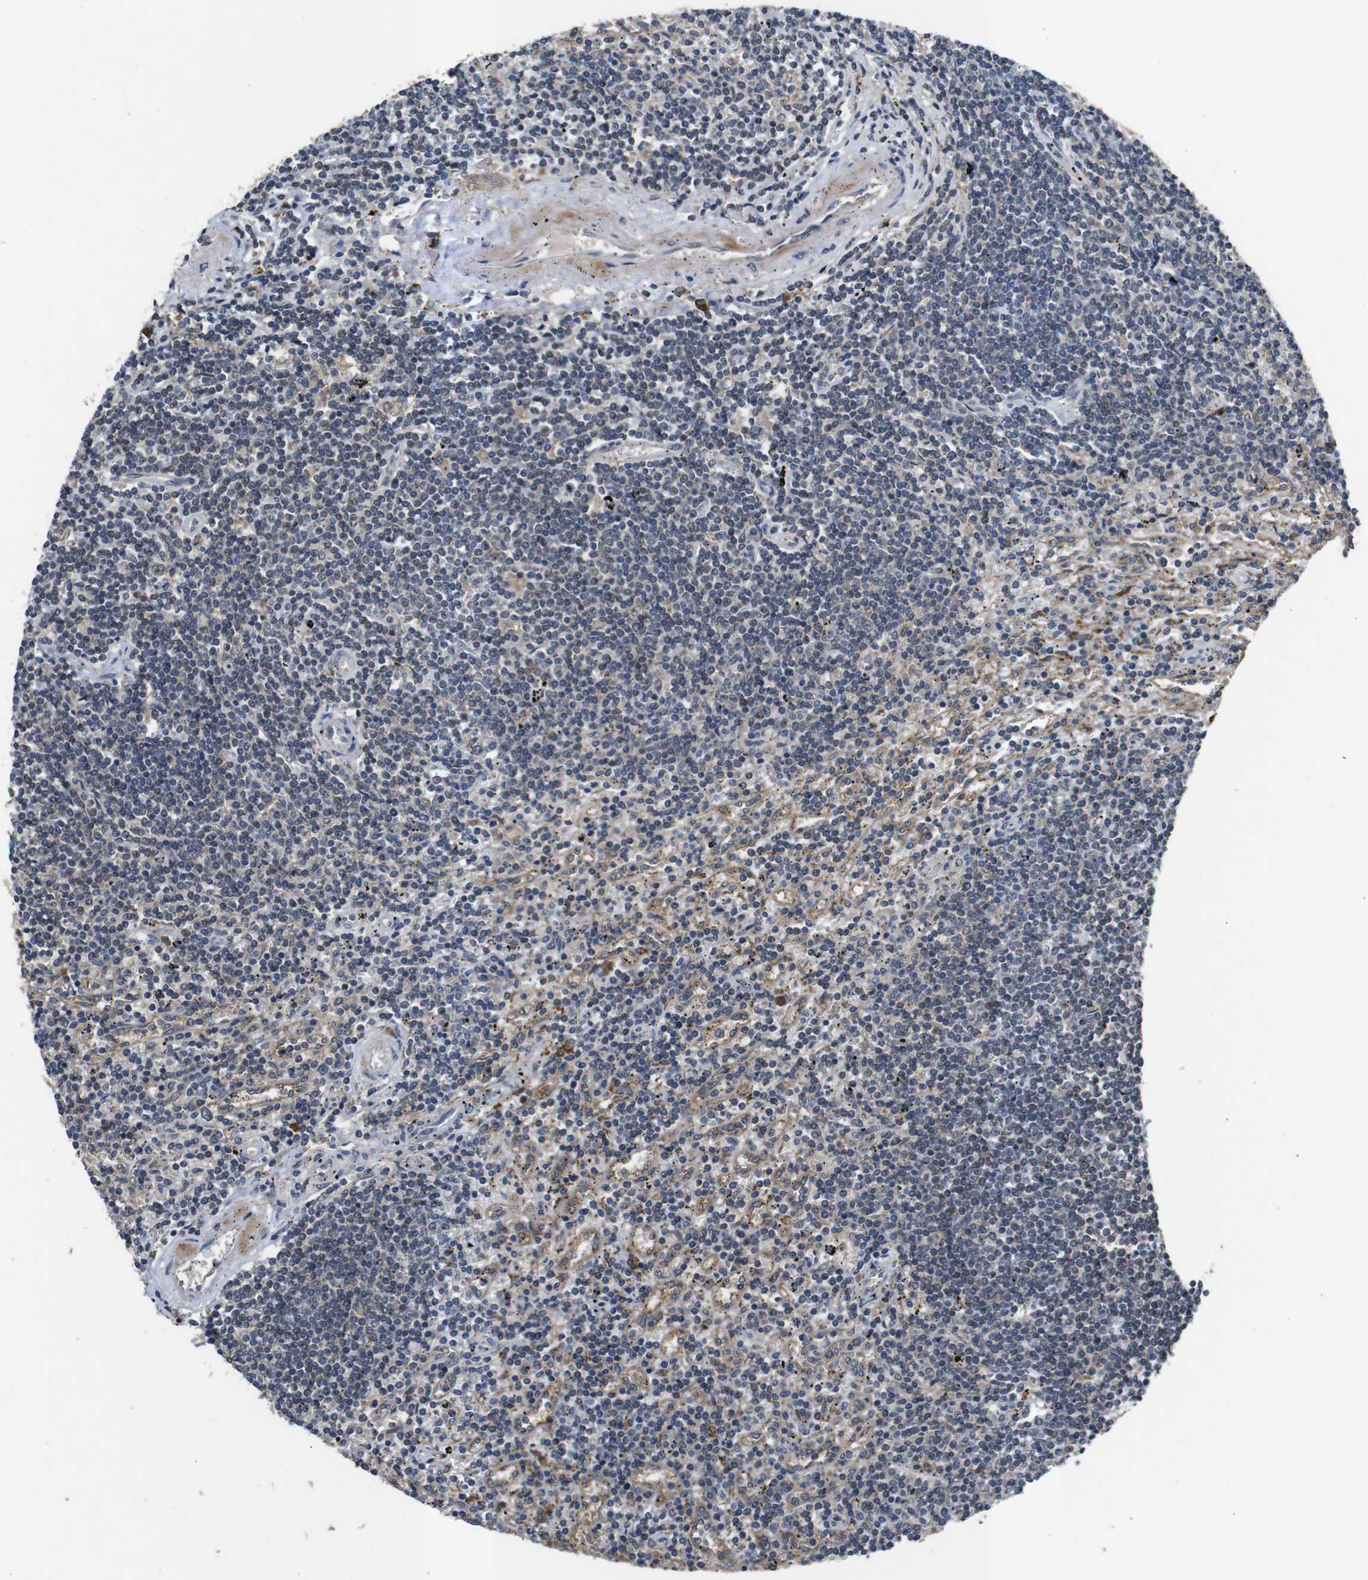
{"staining": {"intensity": "negative", "quantity": "none", "location": "none"}, "tissue": "lymphoma", "cell_type": "Tumor cells", "image_type": "cancer", "snomed": [{"axis": "morphology", "description": "Malignant lymphoma, non-Hodgkin's type, Low grade"}, {"axis": "topography", "description": "Spleen"}], "caption": "A high-resolution photomicrograph shows IHC staining of lymphoma, which exhibits no significant staining in tumor cells.", "gene": "MAGI2", "patient": {"sex": "male", "age": 76}}